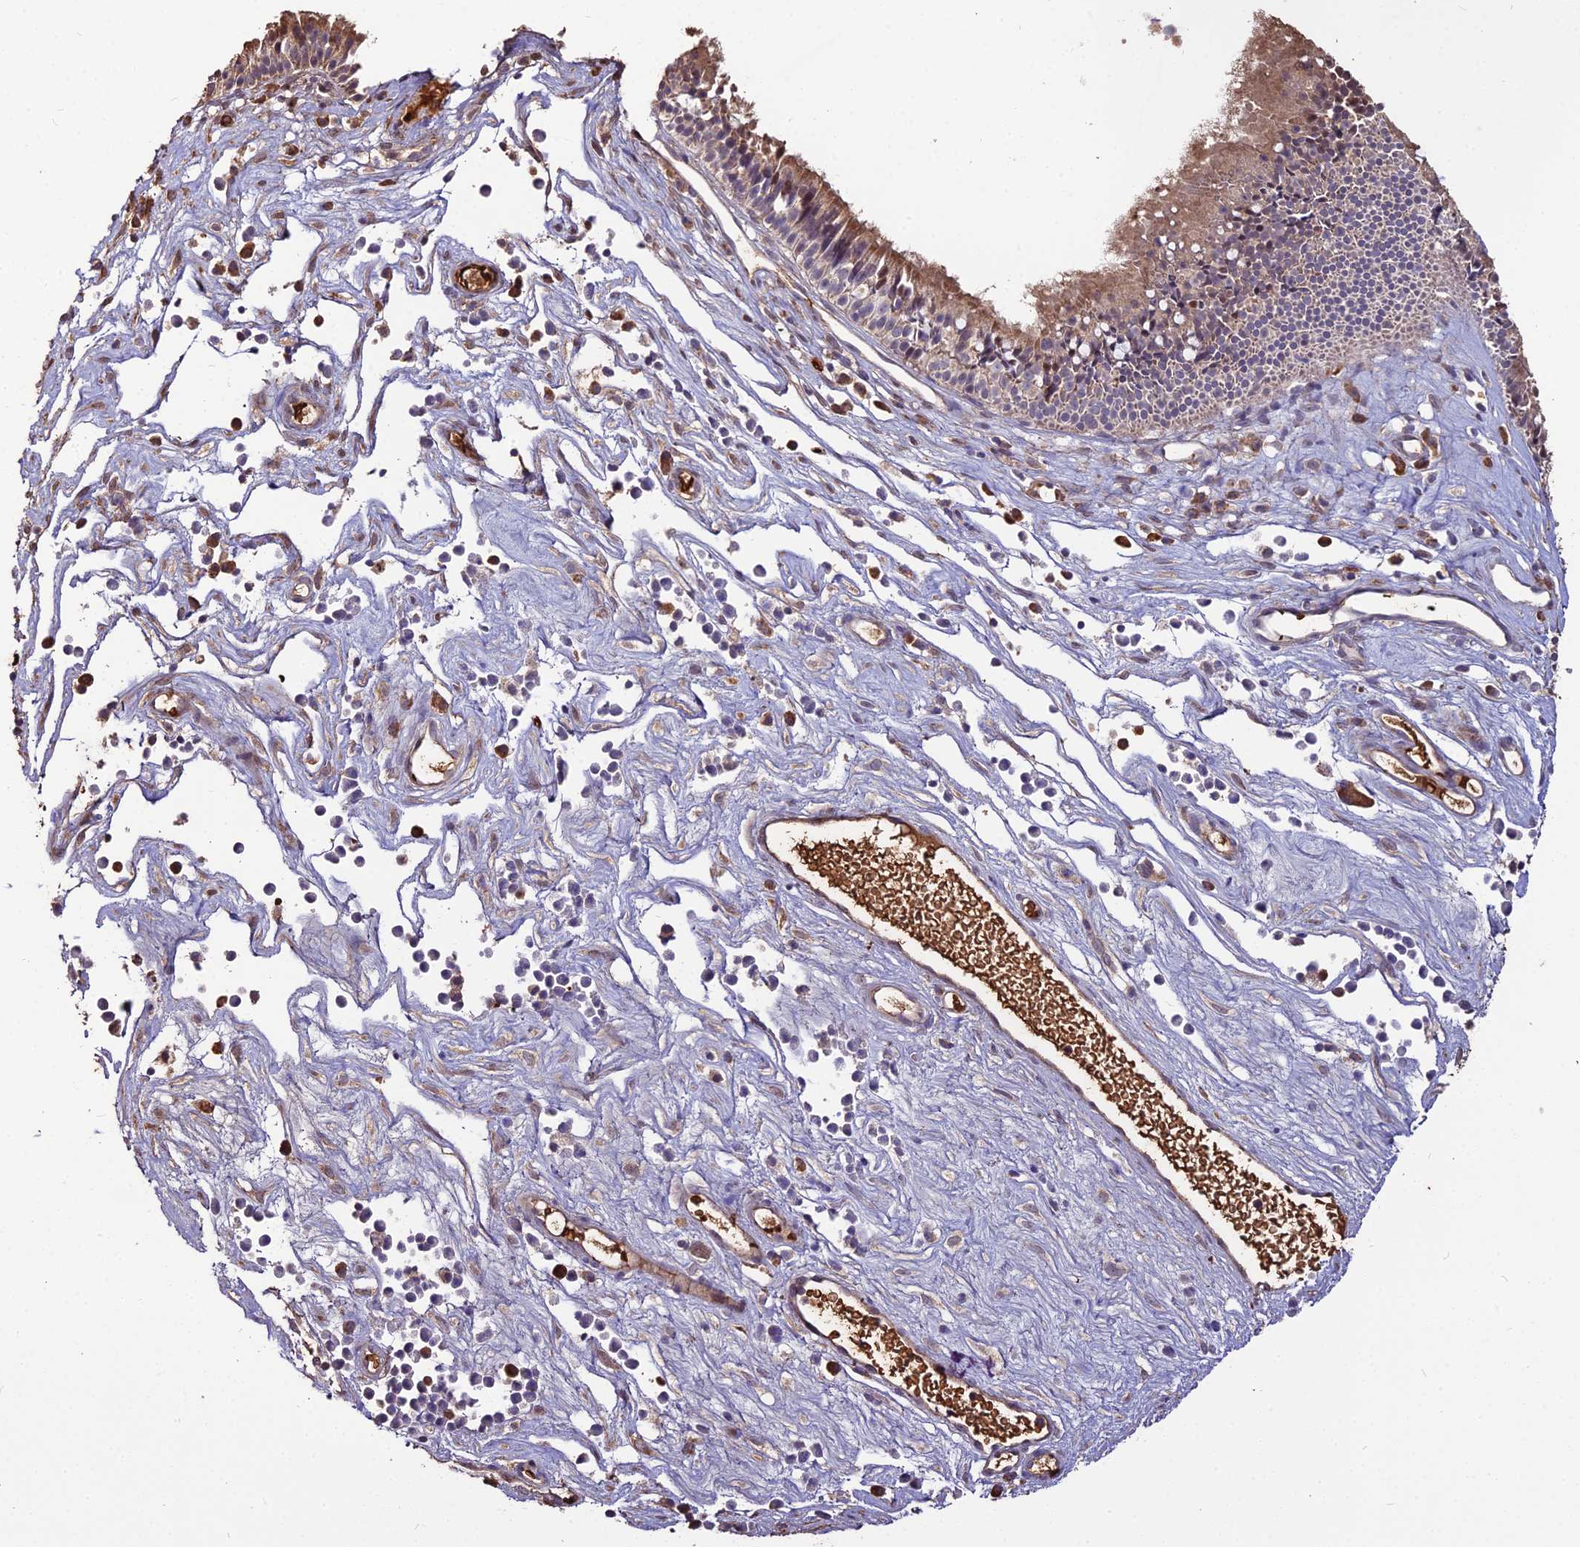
{"staining": {"intensity": "moderate", "quantity": "25%-75%", "location": "cytoplasmic/membranous"}, "tissue": "nasopharynx", "cell_type": "Respiratory epithelial cells", "image_type": "normal", "snomed": [{"axis": "morphology", "description": "Normal tissue, NOS"}, {"axis": "morphology", "description": "Inflammation, NOS"}, {"axis": "morphology", "description": "Malignant melanoma, Metastatic site"}, {"axis": "topography", "description": "Nasopharynx"}], "caption": "Protein expression by immunohistochemistry (IHC) reveals moderate cytoplasmic/membranous expression in about 25%-75% of respiratory epithelial cells in unremarkable nasopharynx. The staining is performed using DAB brown chromogen to label protein expression. The nuclei are counter-stained blue using hematoxylin.", "gene": "ZDBF2", "patient": {"sex": "male", "age": 70}}